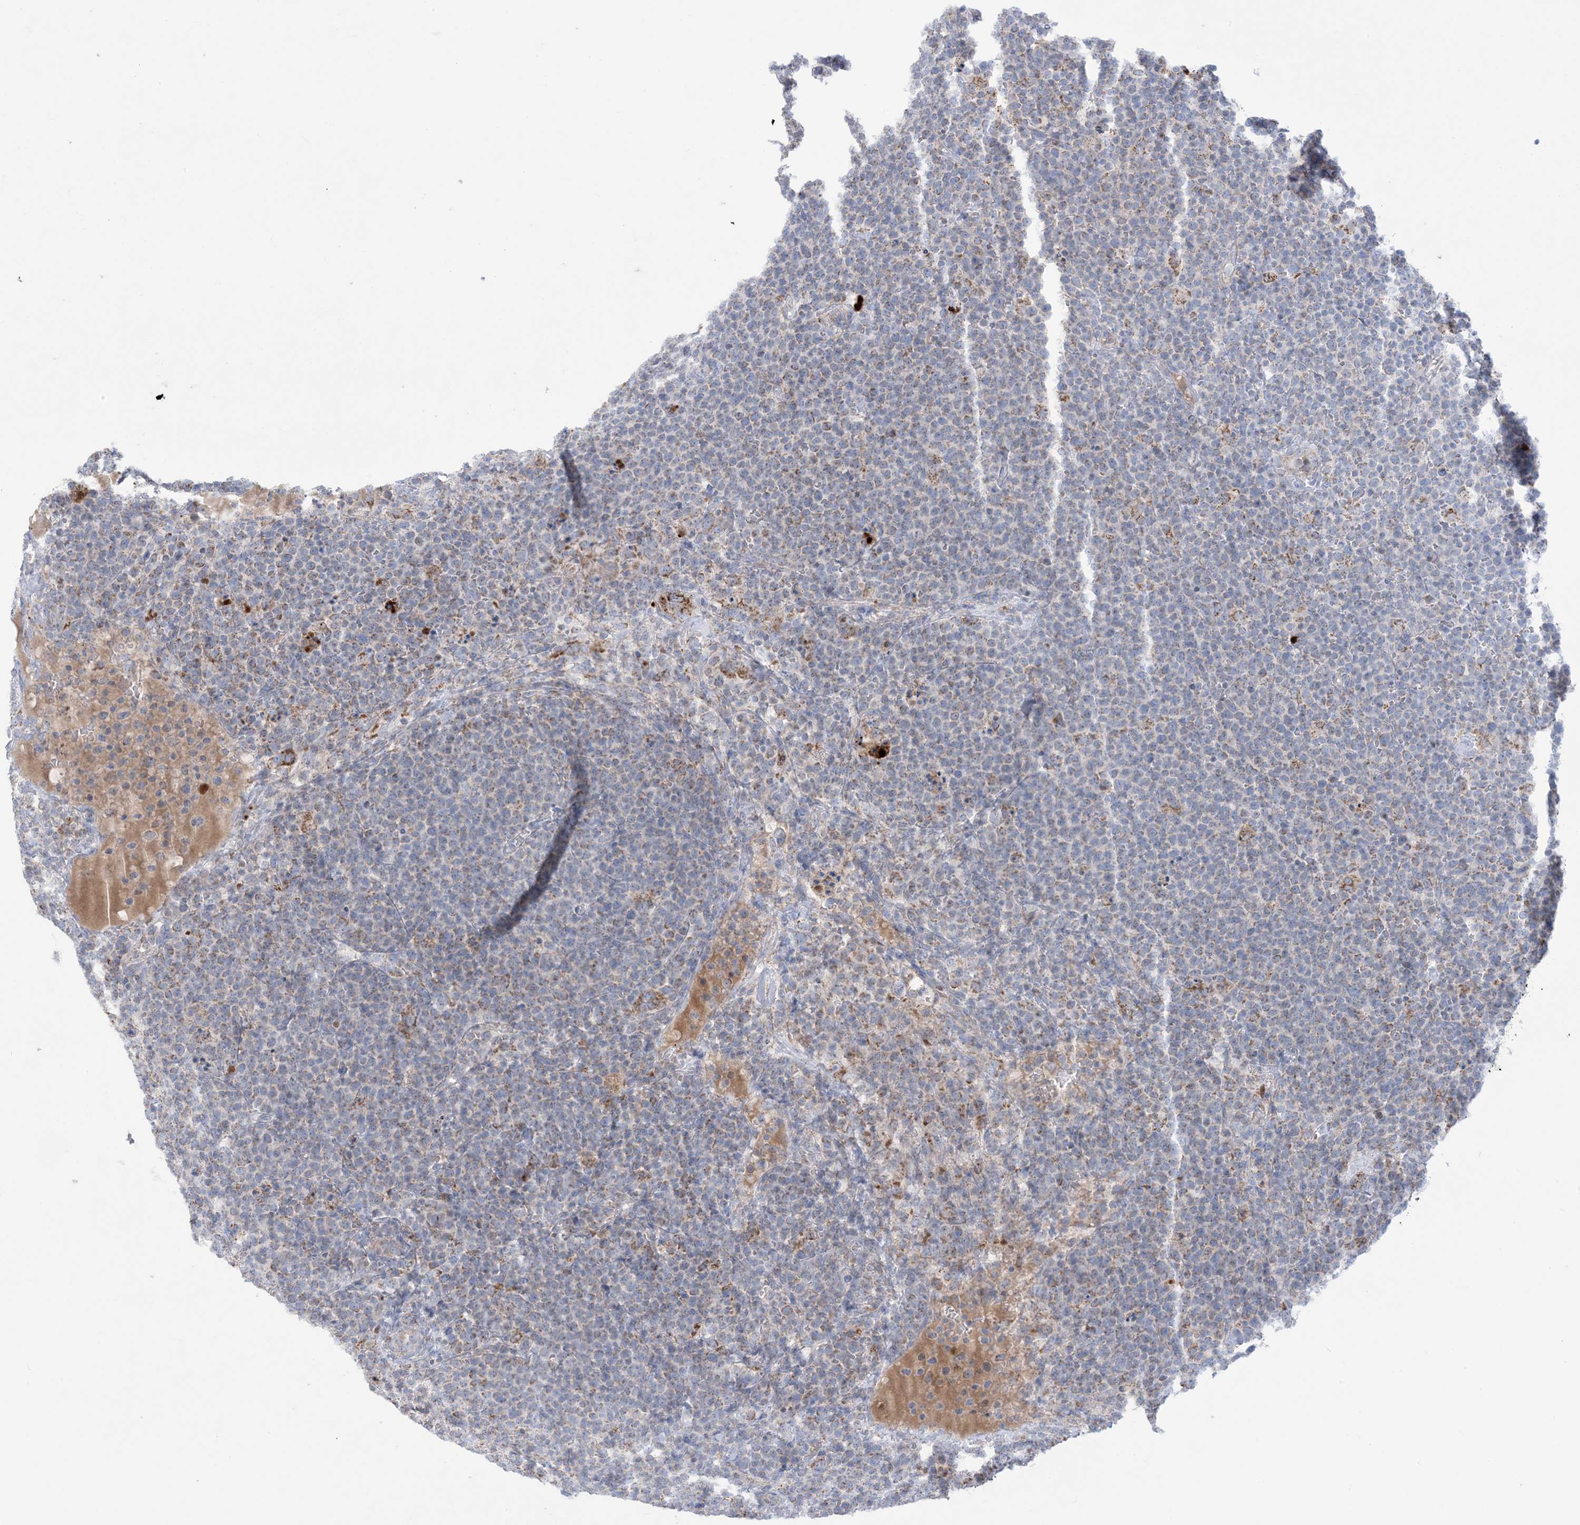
{"staining": {"intensity": "weak", "quantity": "25%-75%", "location": "cytoplasmic/membranous"}, "tissue": "lymphoma", "cell_type": "Tumor cells", "image_type": "cancer", "snomed": [{"axis": "morphology", "description": "Malignant lymphoma, non-Hodgkin's type, High grade"}, {"axis": "topography", "description": "Lymph node"}], "caption": "An image showing weak cytoplasmic/membranous positivity in about 25%-75% of tumor cells in lymphoma, as visualized by brown immunohistochemical staining.", "gene": "KCTD6", "patient": {"sex": "male", "age": 61}}